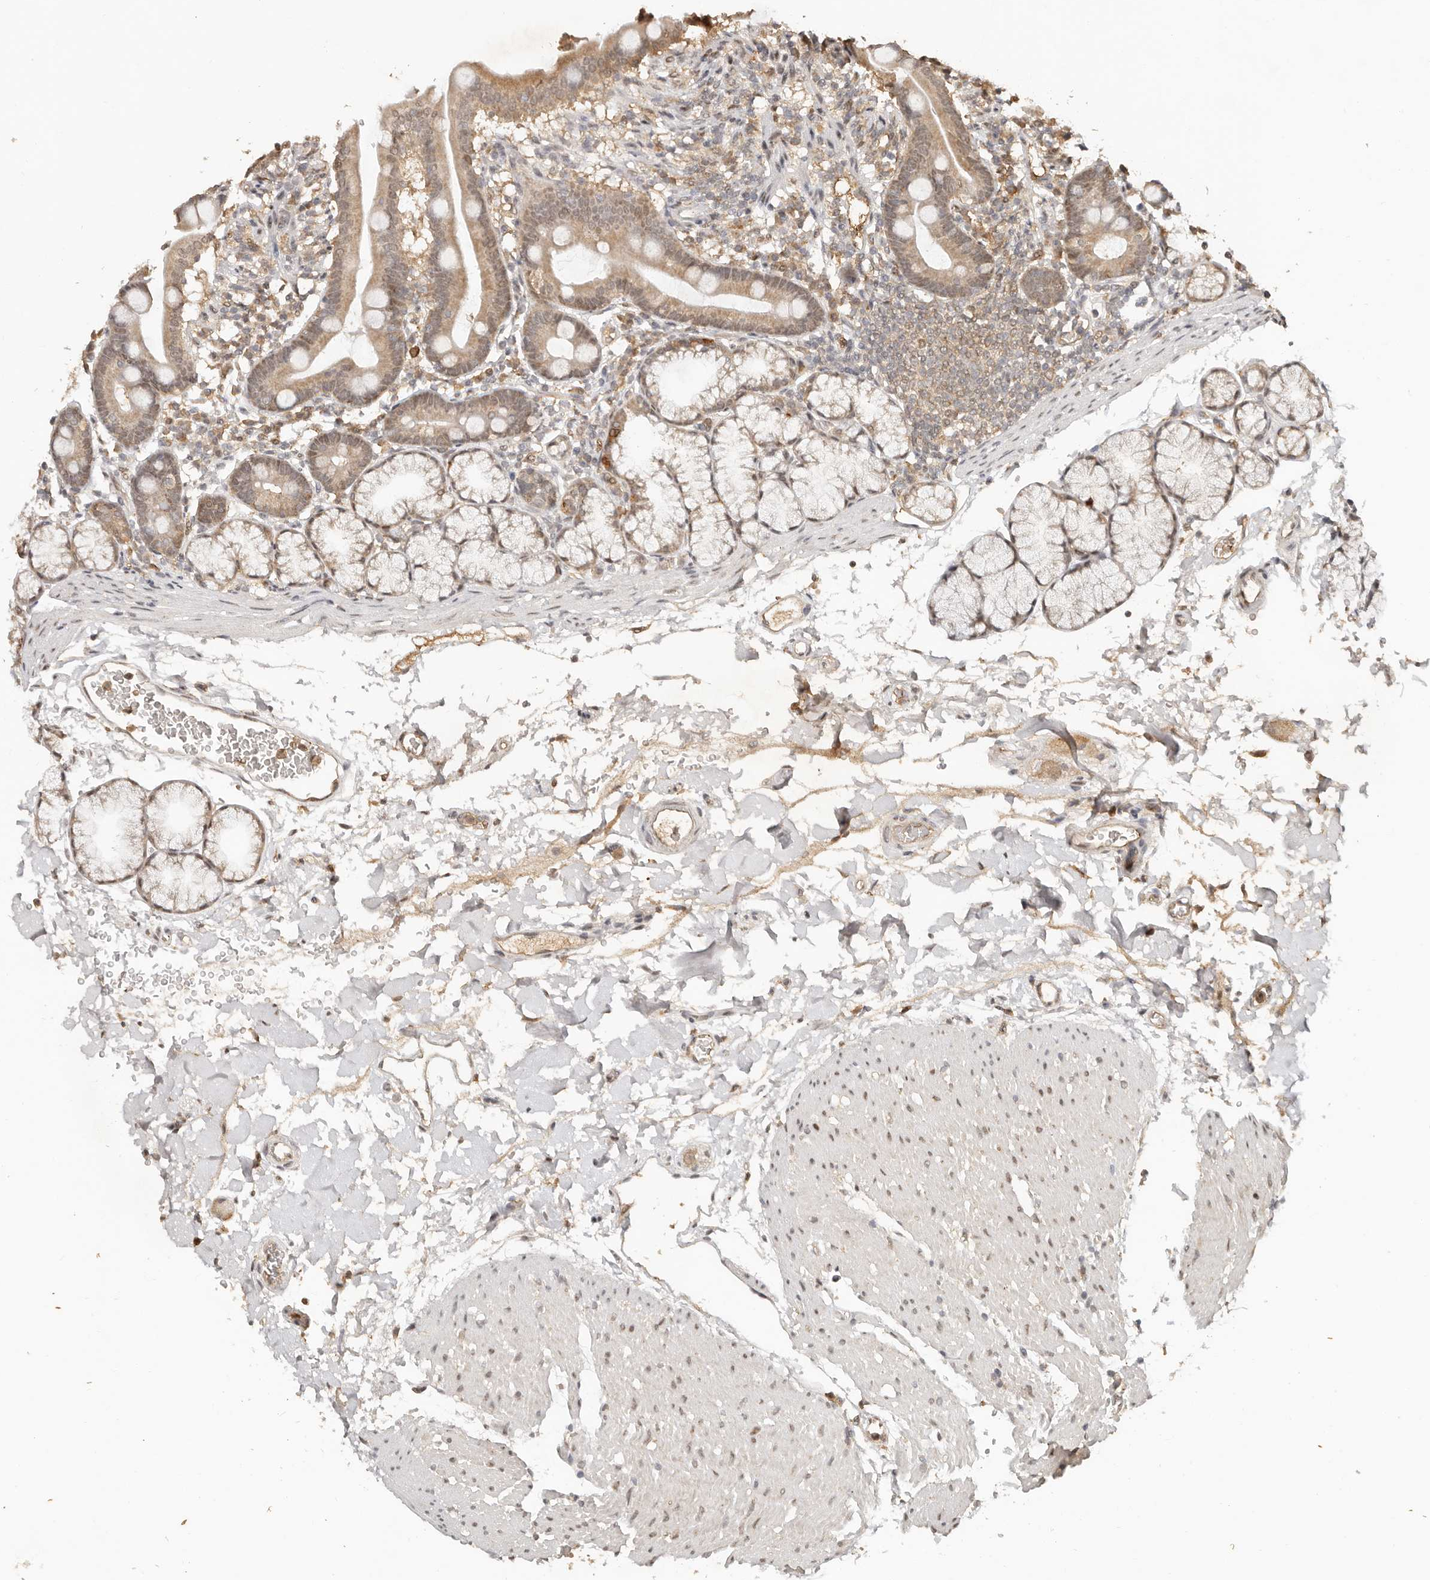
{"staining": {"intensity": "moderate", "quantity": ">75%", "location": "cytoplasmic/membranous"}, "tissue": "duodenum", "cell_type": "Glandular cells", "image_type": "normal", "snomed": [{"axis": "morphology", "description": "Normal tissue, NOS"}, {"axis": "topography", "description": "Duodenum"}], "caption": "IHC micrograph of normal human duodenum stained for a protein (brown), which shows medium levels of moderate cytoplasmic/membranous staining in approximately >75% of glandular cells.", "gene": "SEC14L1", "patient": {"sex": "male", "age": 54}}